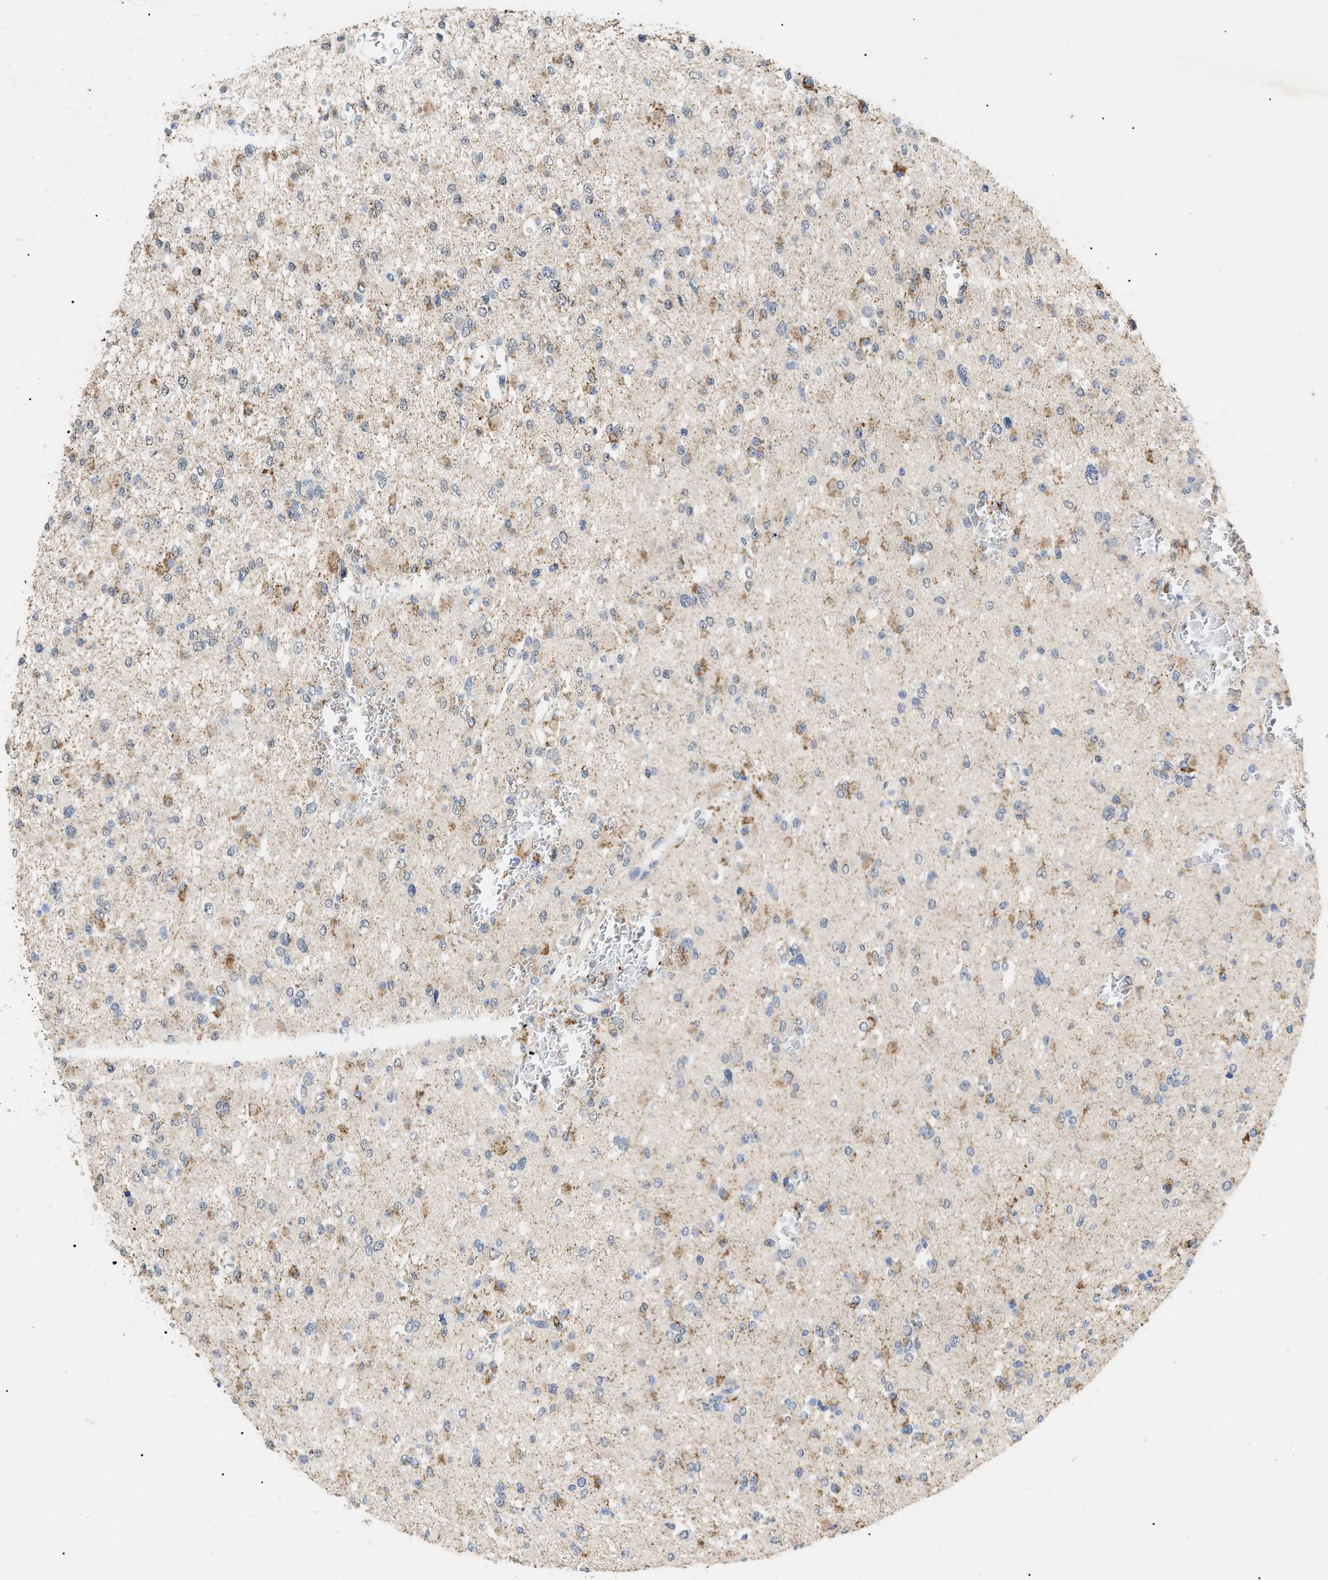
{"staining": {"intensity": "negative", "quantity": "none", "location": "none"}, "tissue": "glioma", "cell_type": "Tumor cells", "image_type": "cancer", "snomed": [{"axis": "morphology", "description": "Glioma, malignant, Low grade"}, {"axis": "topography", "description": "Brain"}], "caption": "This is an immunohistochemistry histopathology image of human low-grade glioma (malignant). There is no expression in tumor cells.", "gene": "SFXN5", "patient": {"sex": "female", "age": 22}}